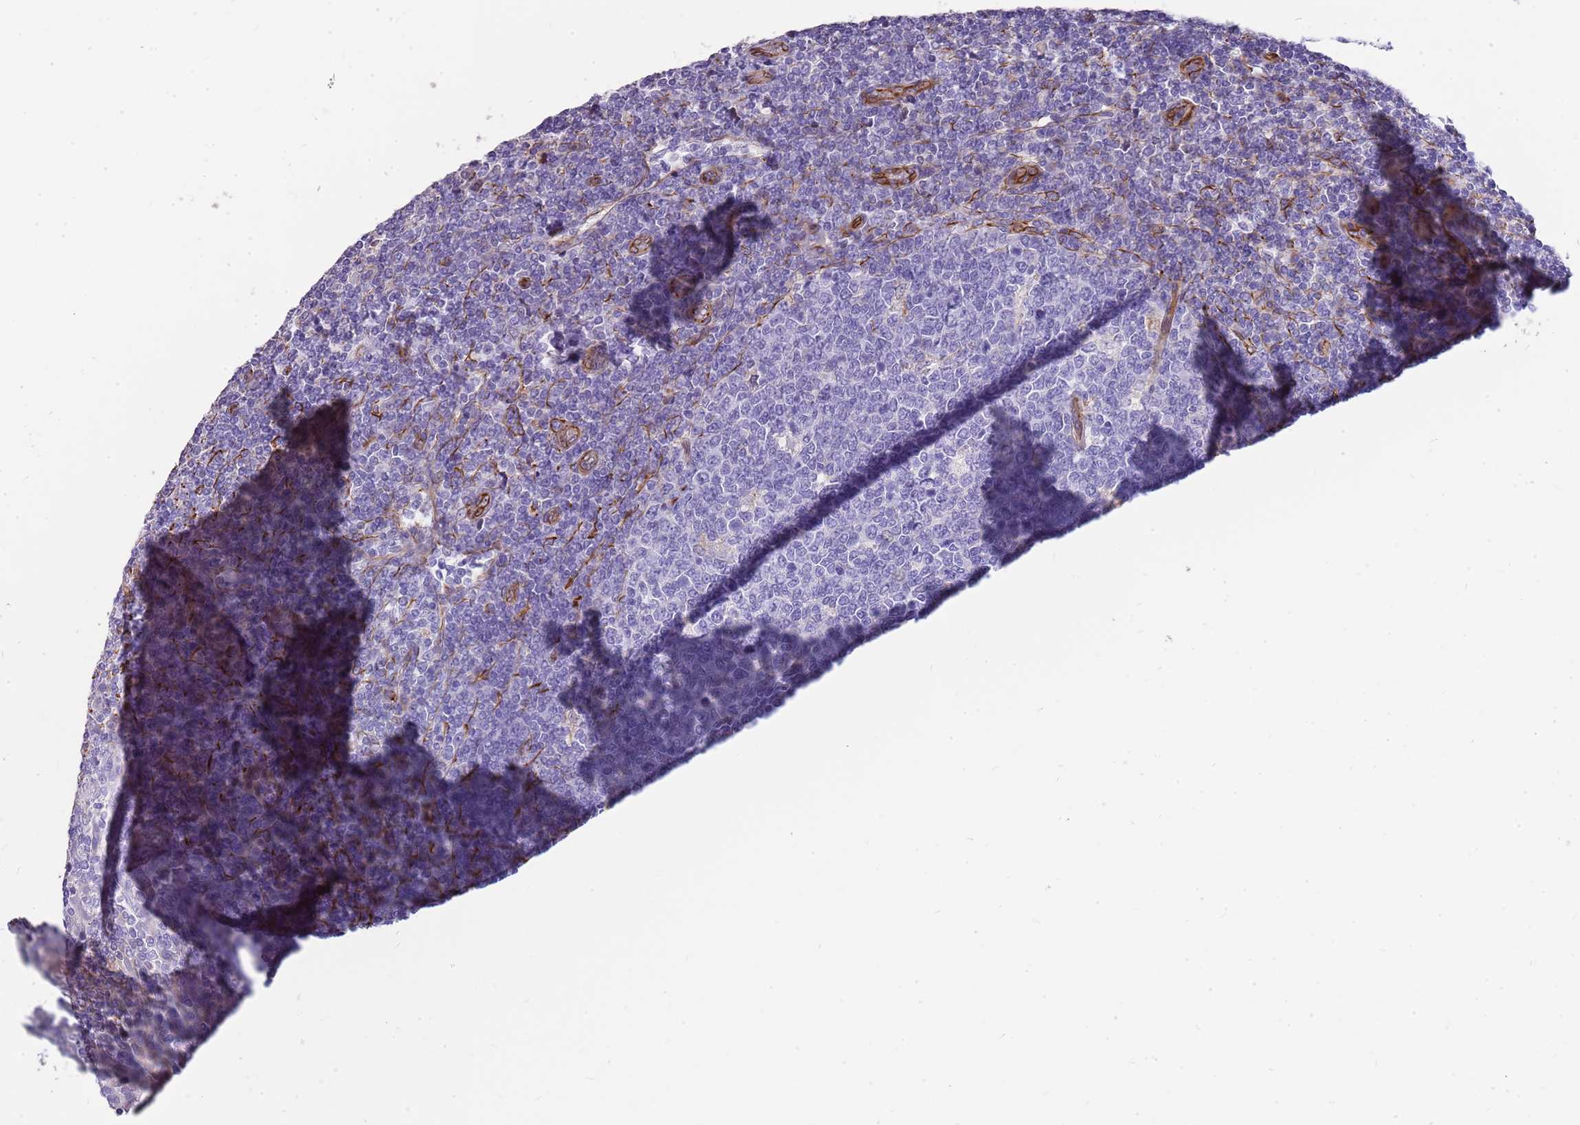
{"staining": {"intensity": "negative", "quantity": "none", "location": "none"}, "tissue": "tonsil", "cell_type": "Germinal center cells", "image_type": "normal", "snomed": [{"axis": "morphology", "description": "Normal tissue, NOS"}, {"axis": "topography", "description": "Tonsil"}], "caption": "Benign tonsil was stained to show a protein in brown. There is no significant positivity in germinal center cells. Brightfield microscopy of immunohistochemistry stained with DAB (brown) and hematoxylin (blue), captured at high magnification.", "gene": "ZDHHC1", "patient": {"sex": "female", "age": 19}}